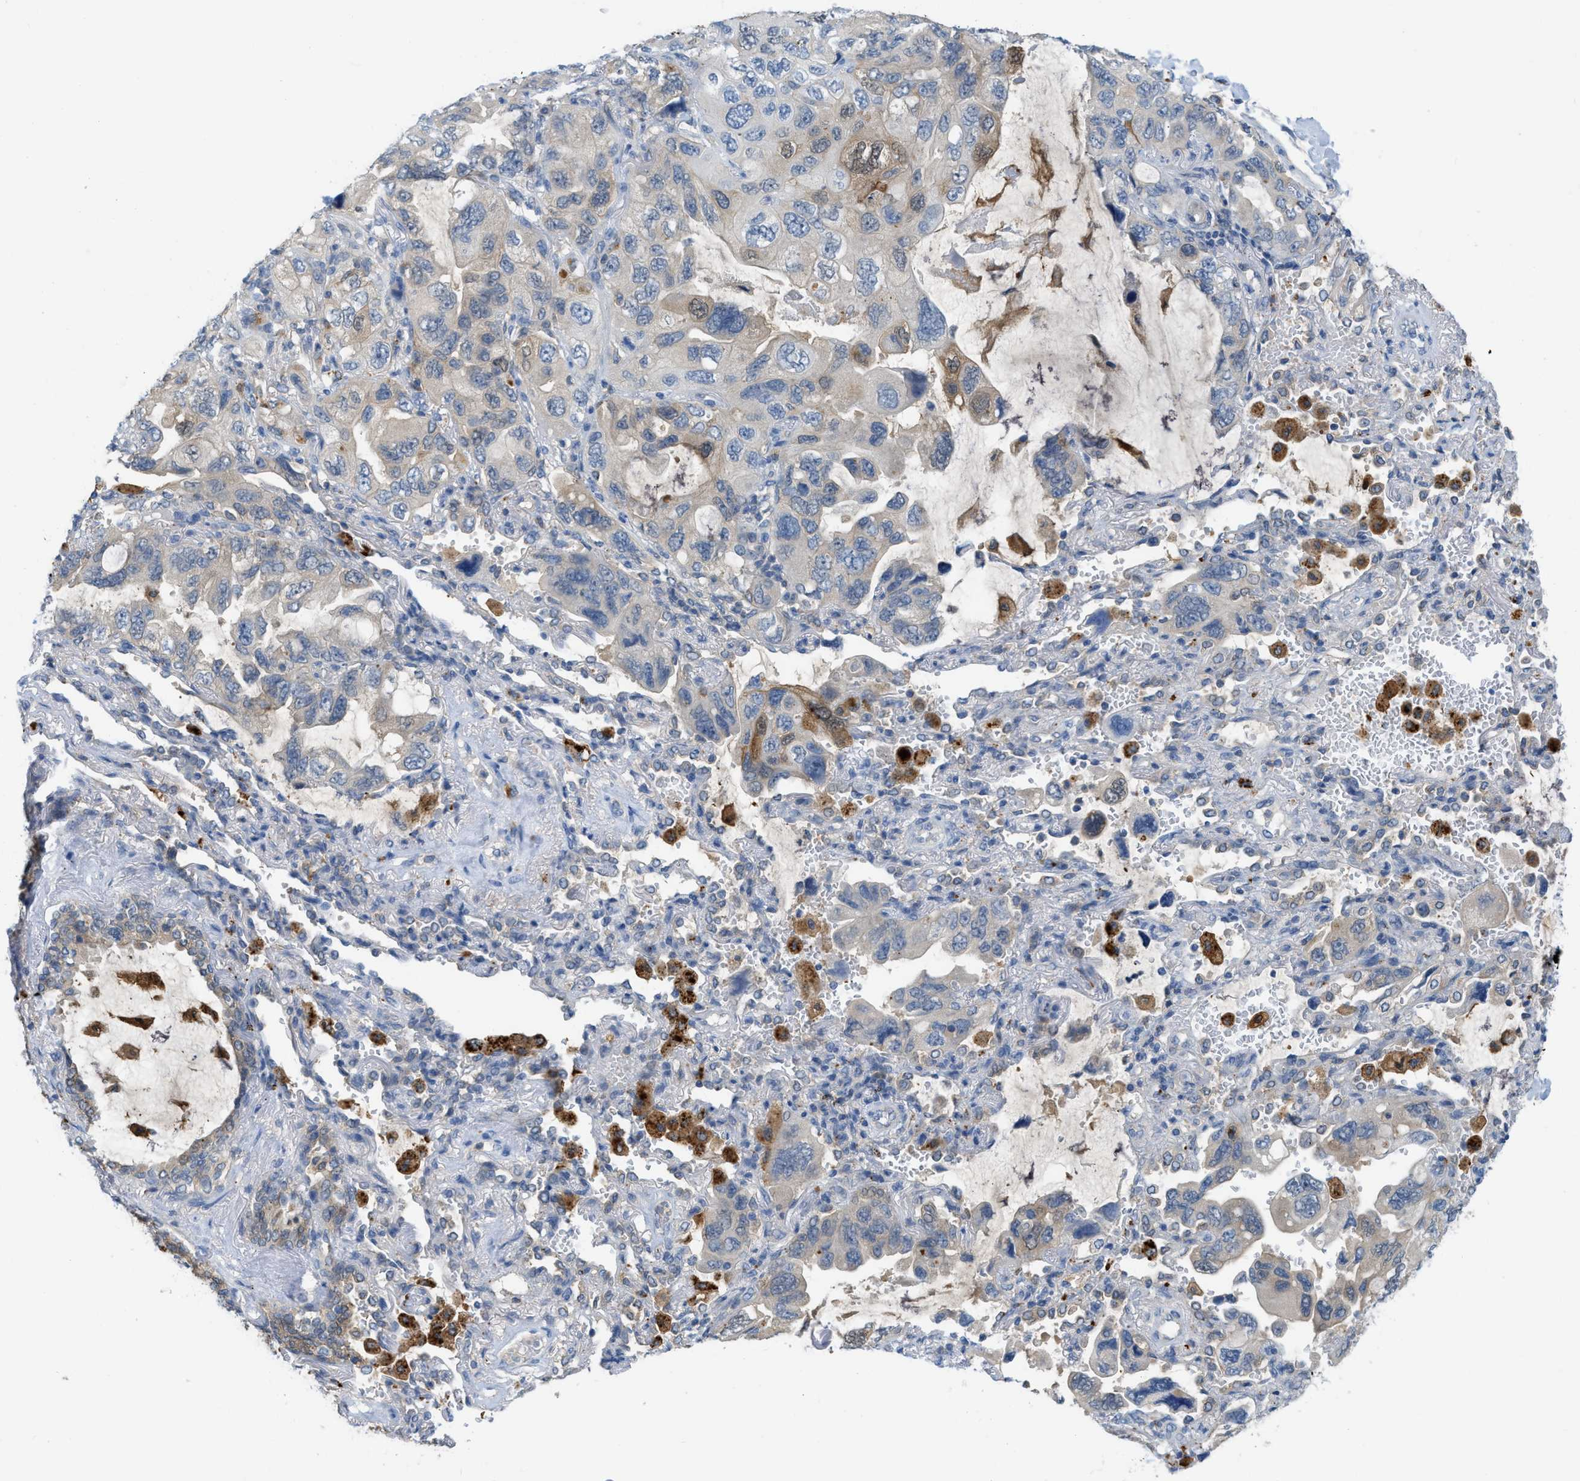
{"staining": {"intensity": "weak", "quantity": "25%-75%", "location": "cytoplasmic/membranous"}, "tissue": "lung cancer", "cell_type": "Tumor cells", "image_type": "cancer", "snomed": [{"axis": "morphology", "description": "Squamous cell carcinoma, NOS"}, {"axis": "topography", "description": "Lung"}], "caption": "Human lung squamous cell carcinoma stained for a protein (brown) exhibits weak cytoplasmic/membranous positive positivity in approximately 25%-75% of tumor cells.", "gene": "CSTB", "patient": {"sex": "female", "age": 73}}